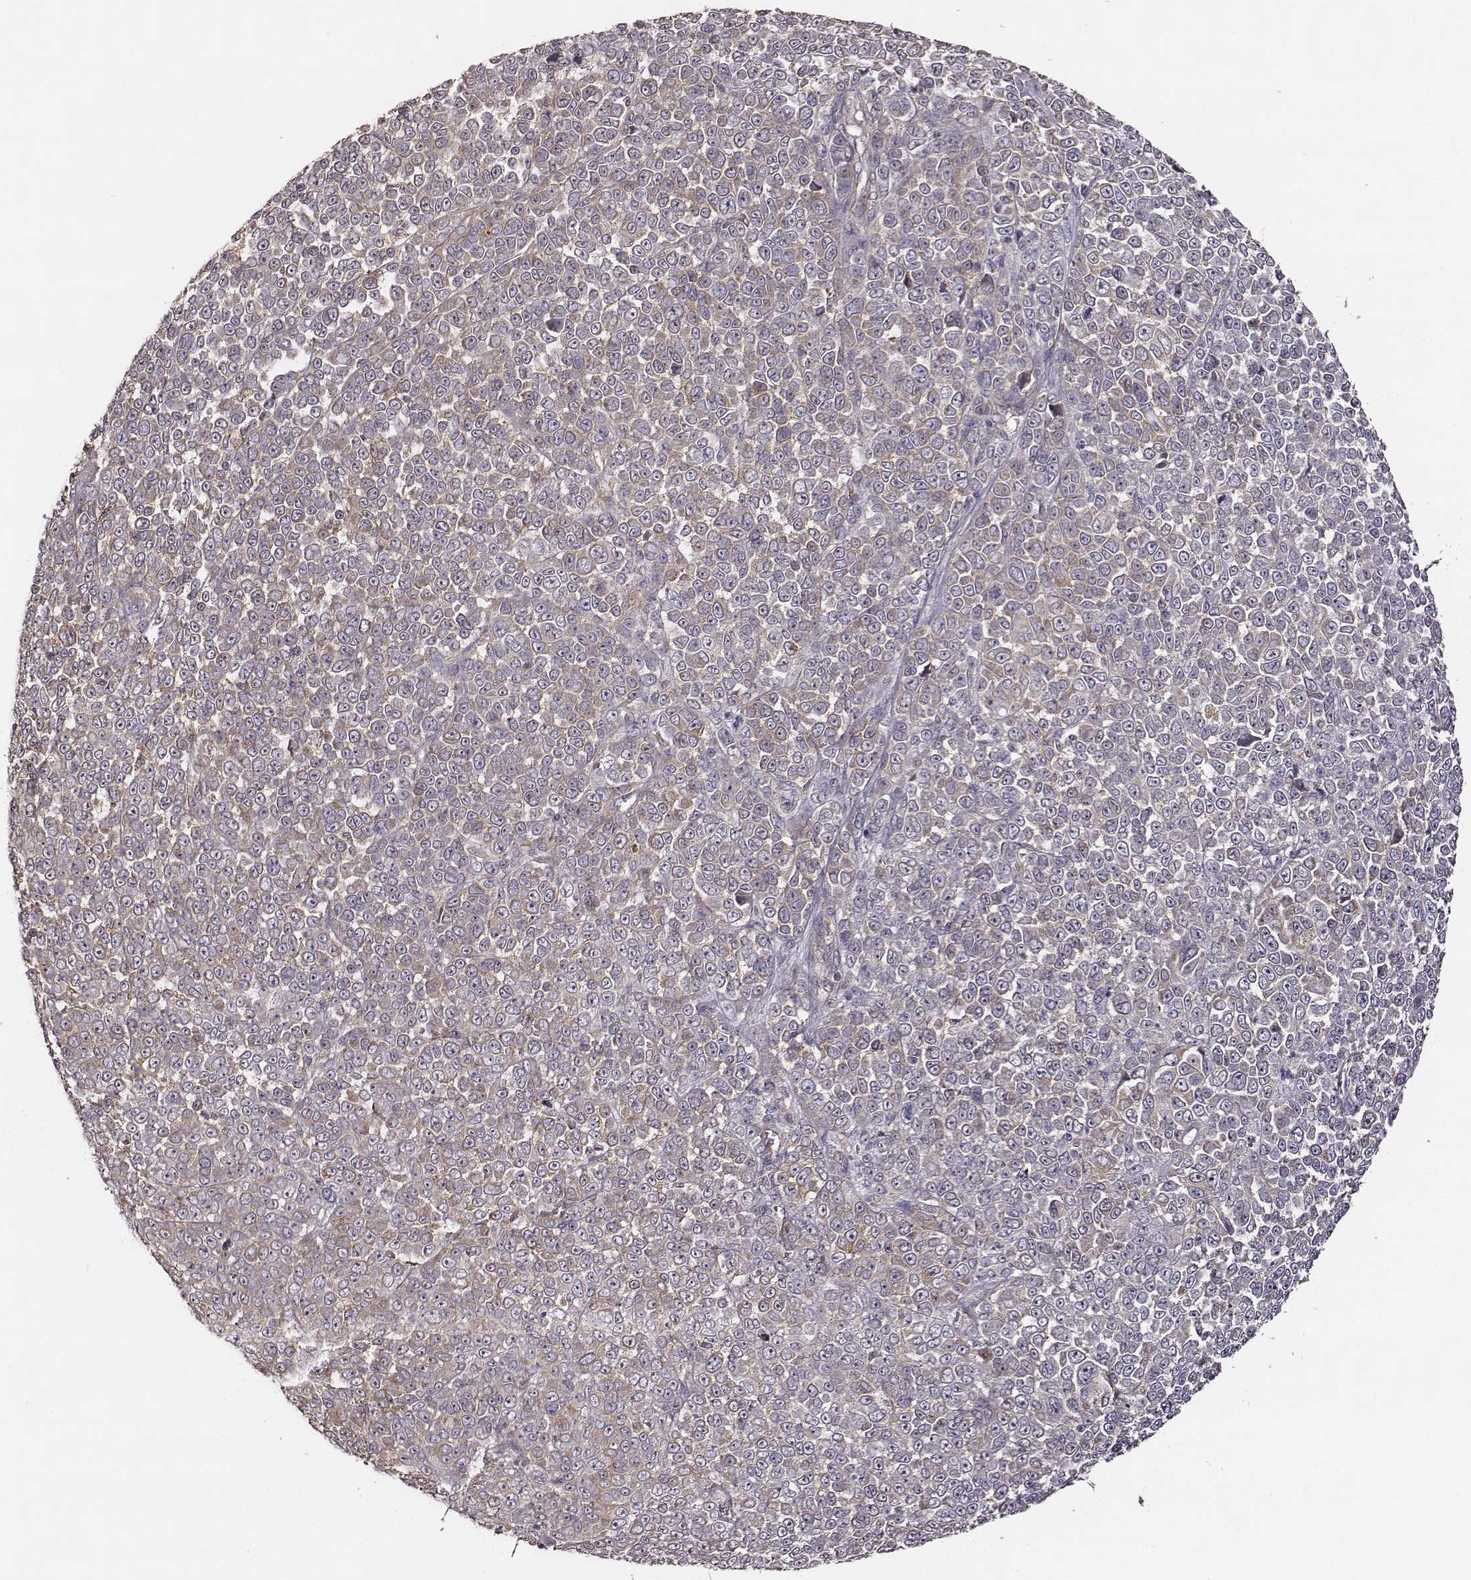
{"staining": {"intensity": "weak", "quantity": "25%-75%", "location": "cytoplasmic/membranous"}, "tissue": "melanoma", "cell_type": "Tumor cells", "image_type": "cancer", "snomed": [{"axis": "morphology", "description": "Malignant melanoma, NOS"}, {"axis": "topography", "description": "Skin"}], "caption": "Protein staining by immunohistochemistry (IHC) reveals weak cytoplasmic/membranous positivity in about 25%-75% of tumor cells in melanoma. (DAB (3,3'-diaminobenzidine) IHC with brightfield microscopy, high magnification).", "gene": "VPS26A", "patient": {"sex": "female", "age": 95}}